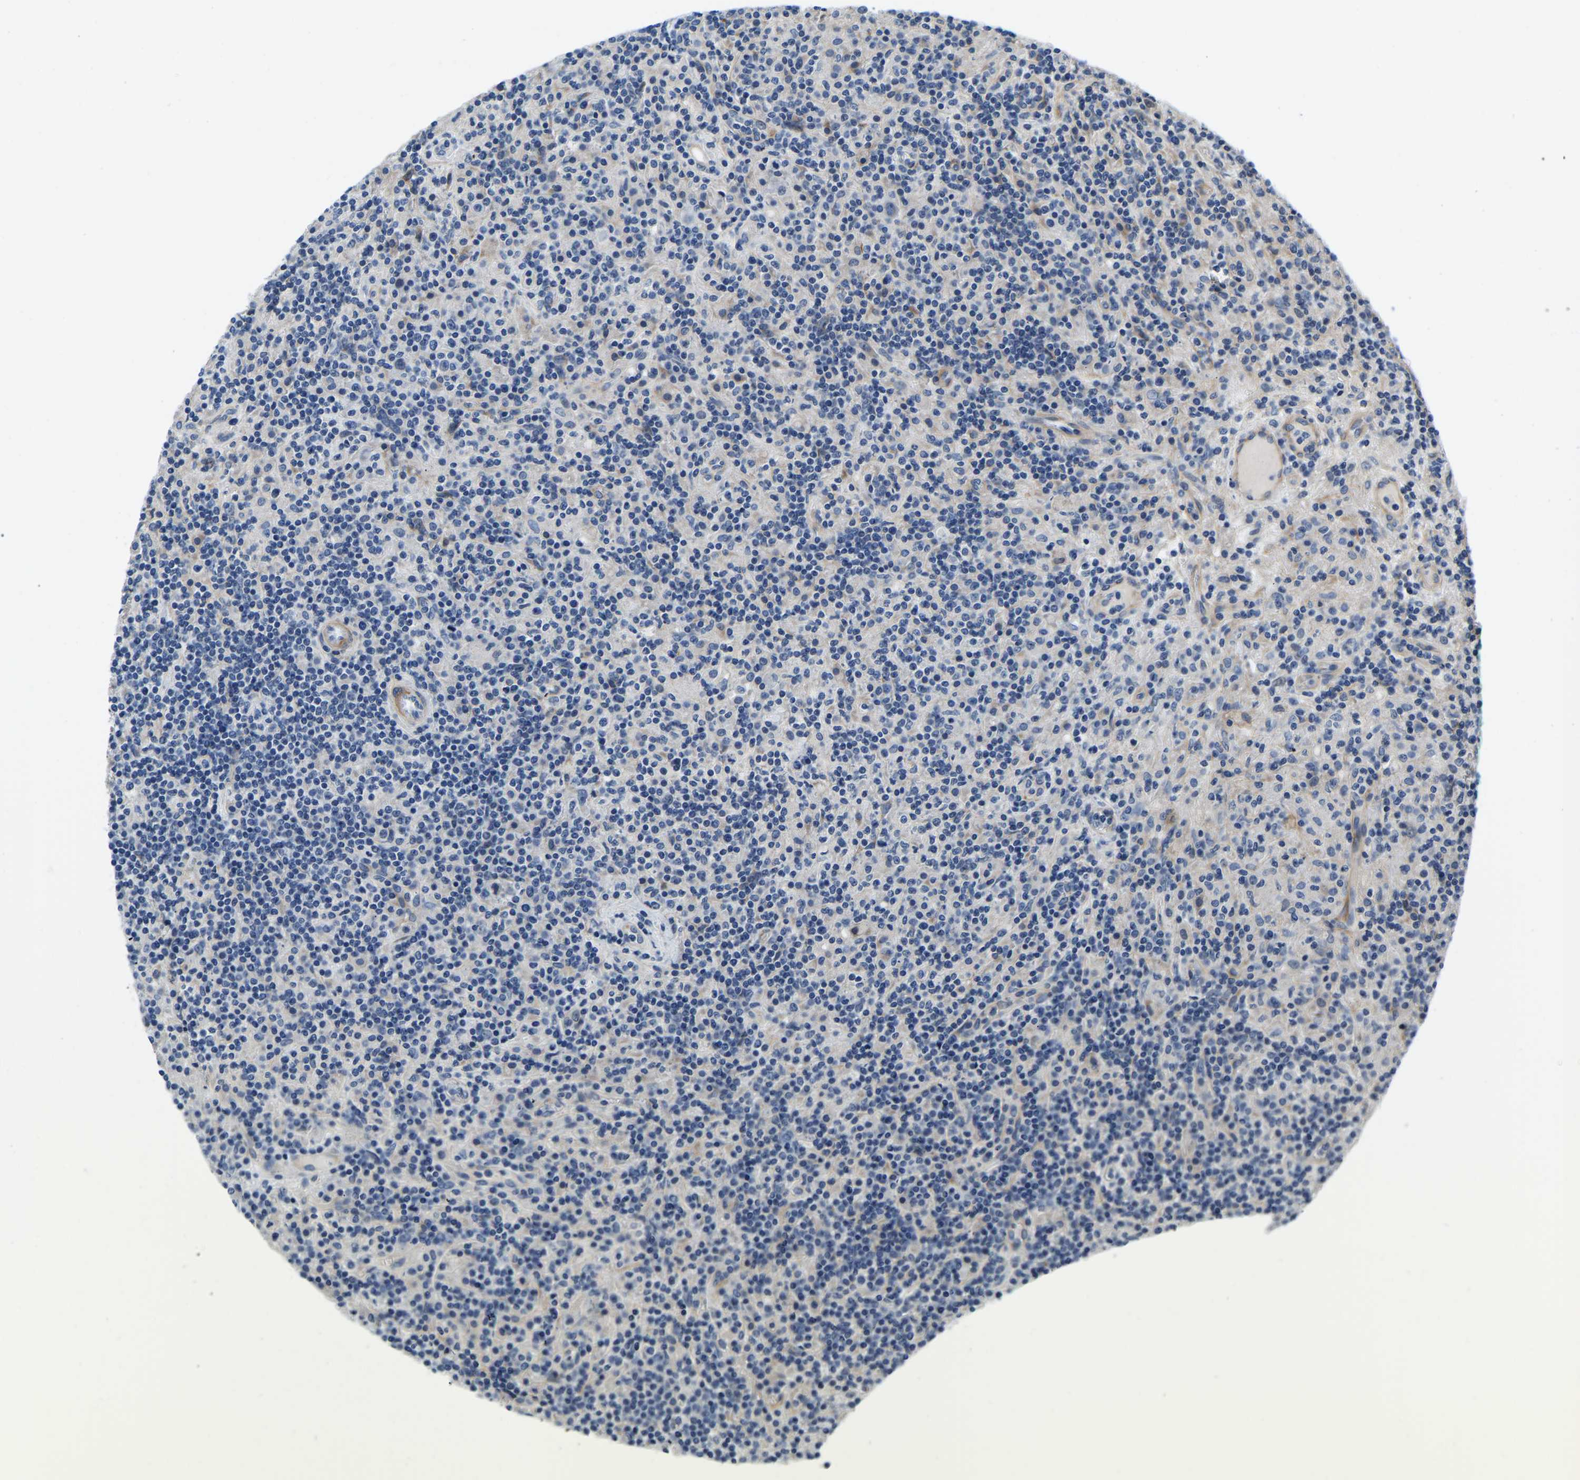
{"staining": {"intensity": "negative", "quantity": "none", "location": "none"}, "tissue": "lymphoma", "cell_type": "Tumor cells", "image_type": "cancer", "snomed": [{"axis": "morphology", "description": "Hodgkin's disease, NOS"}, {"axis": "topography", "description": "Lymph node"}], "caption": "The image shows no staining of tumor cells in lymphoma.", "gene": "LIAS", "patient": {"sex": "male", "age": 70}}